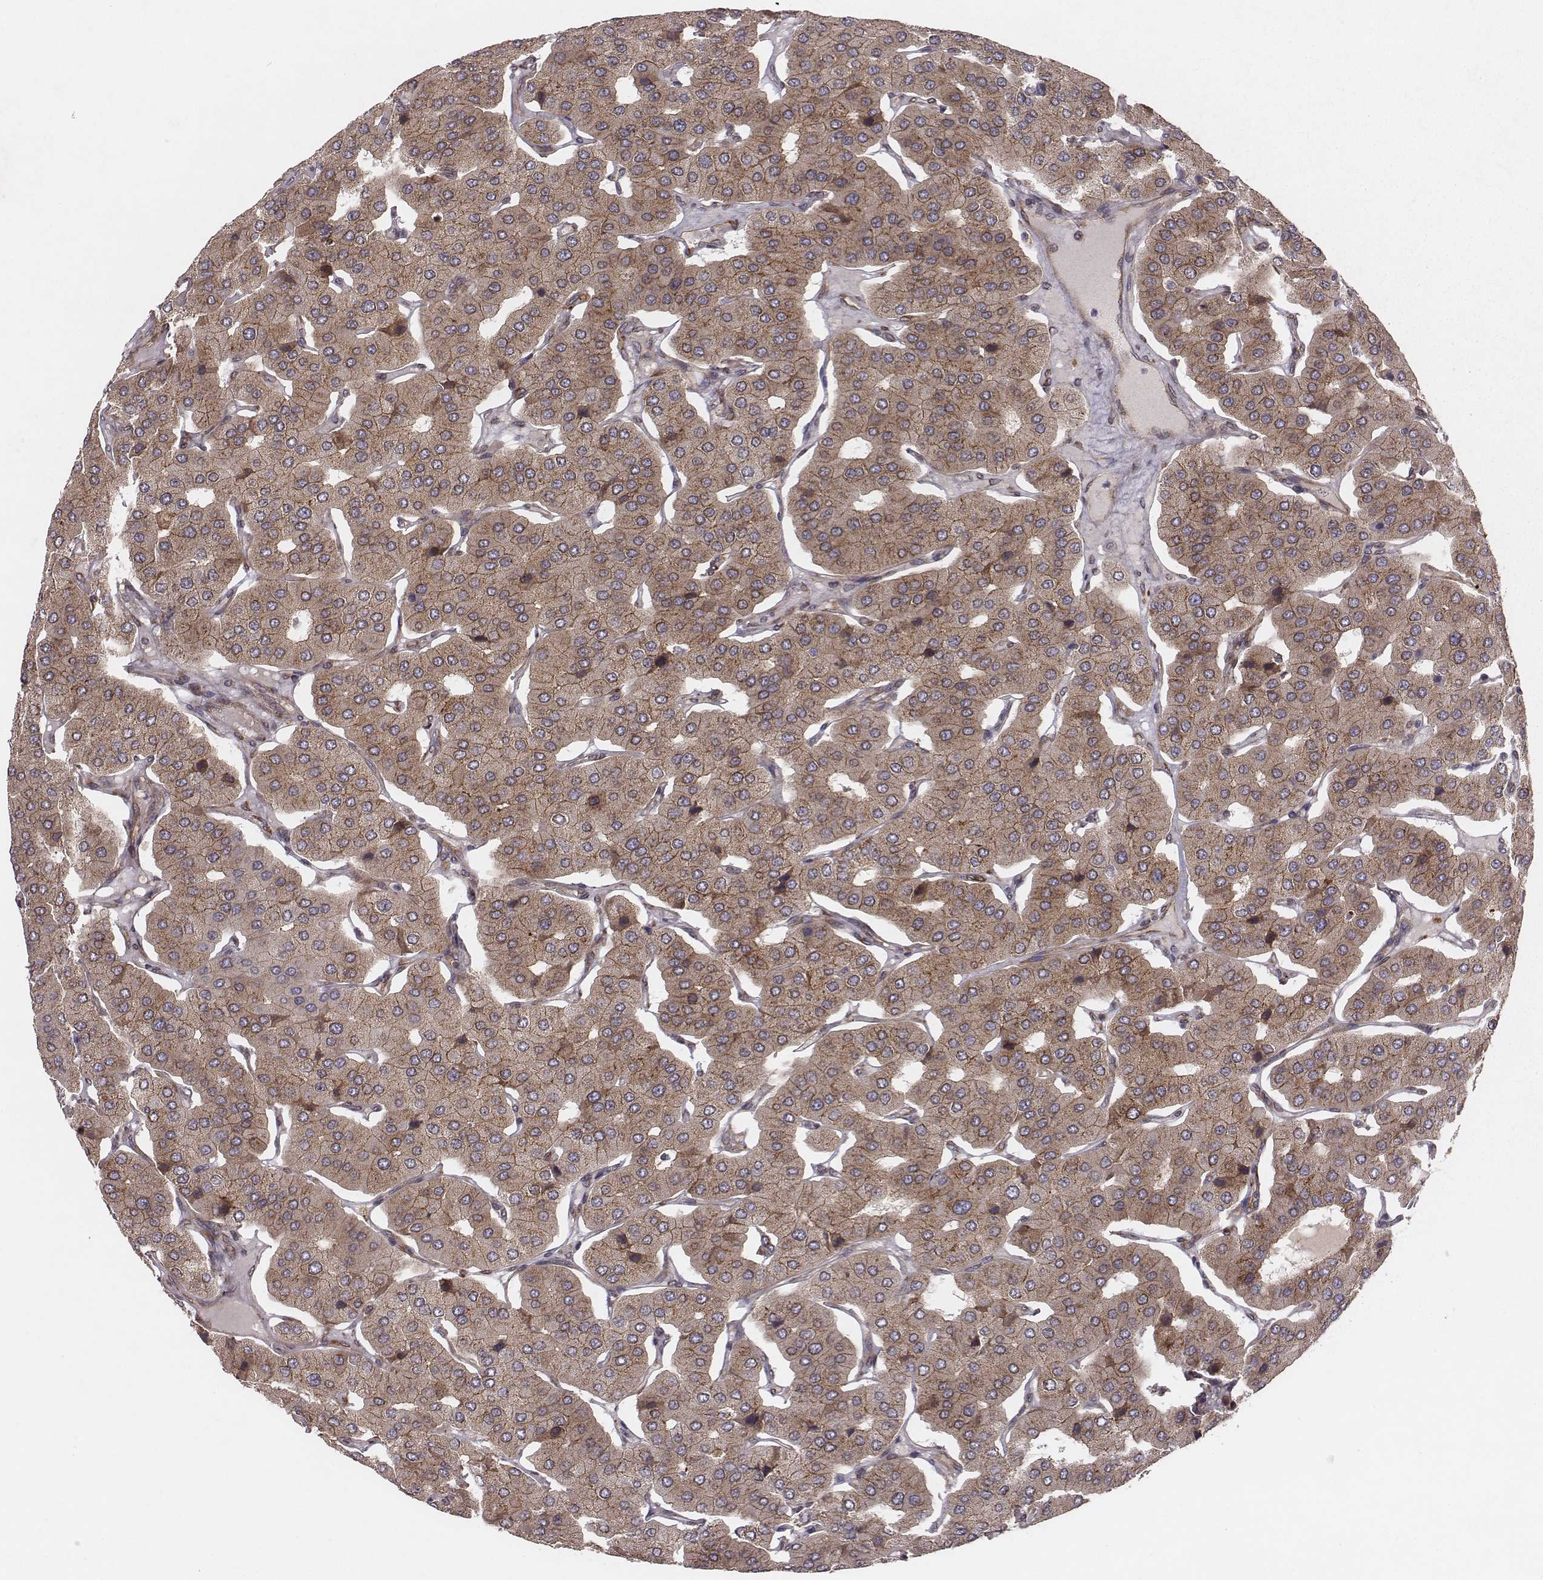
{"staining": {"intensity": "moderate", "quantity": ">75%", "location": "cytoplasmic/membranous"}, "tissue": "parathyroid gland", "cell_type": "Glandular cells", "image_type": "normal", "snomed": [{"axis": "morphology", "description": "Normal tissue, NOS"}, {"axis": "morphology", "description": "Adenoma, NOS"}, {"axis": "topography", "description": "Parathyroid gland"}], "caption": "Moderate cytoplasmic/membranous positivity is appreciated in approximately >75% of glandular cells in normal parathyroid gland.", "gene": "TXLNA", "patient": {"sex": "female", "age": 86}}